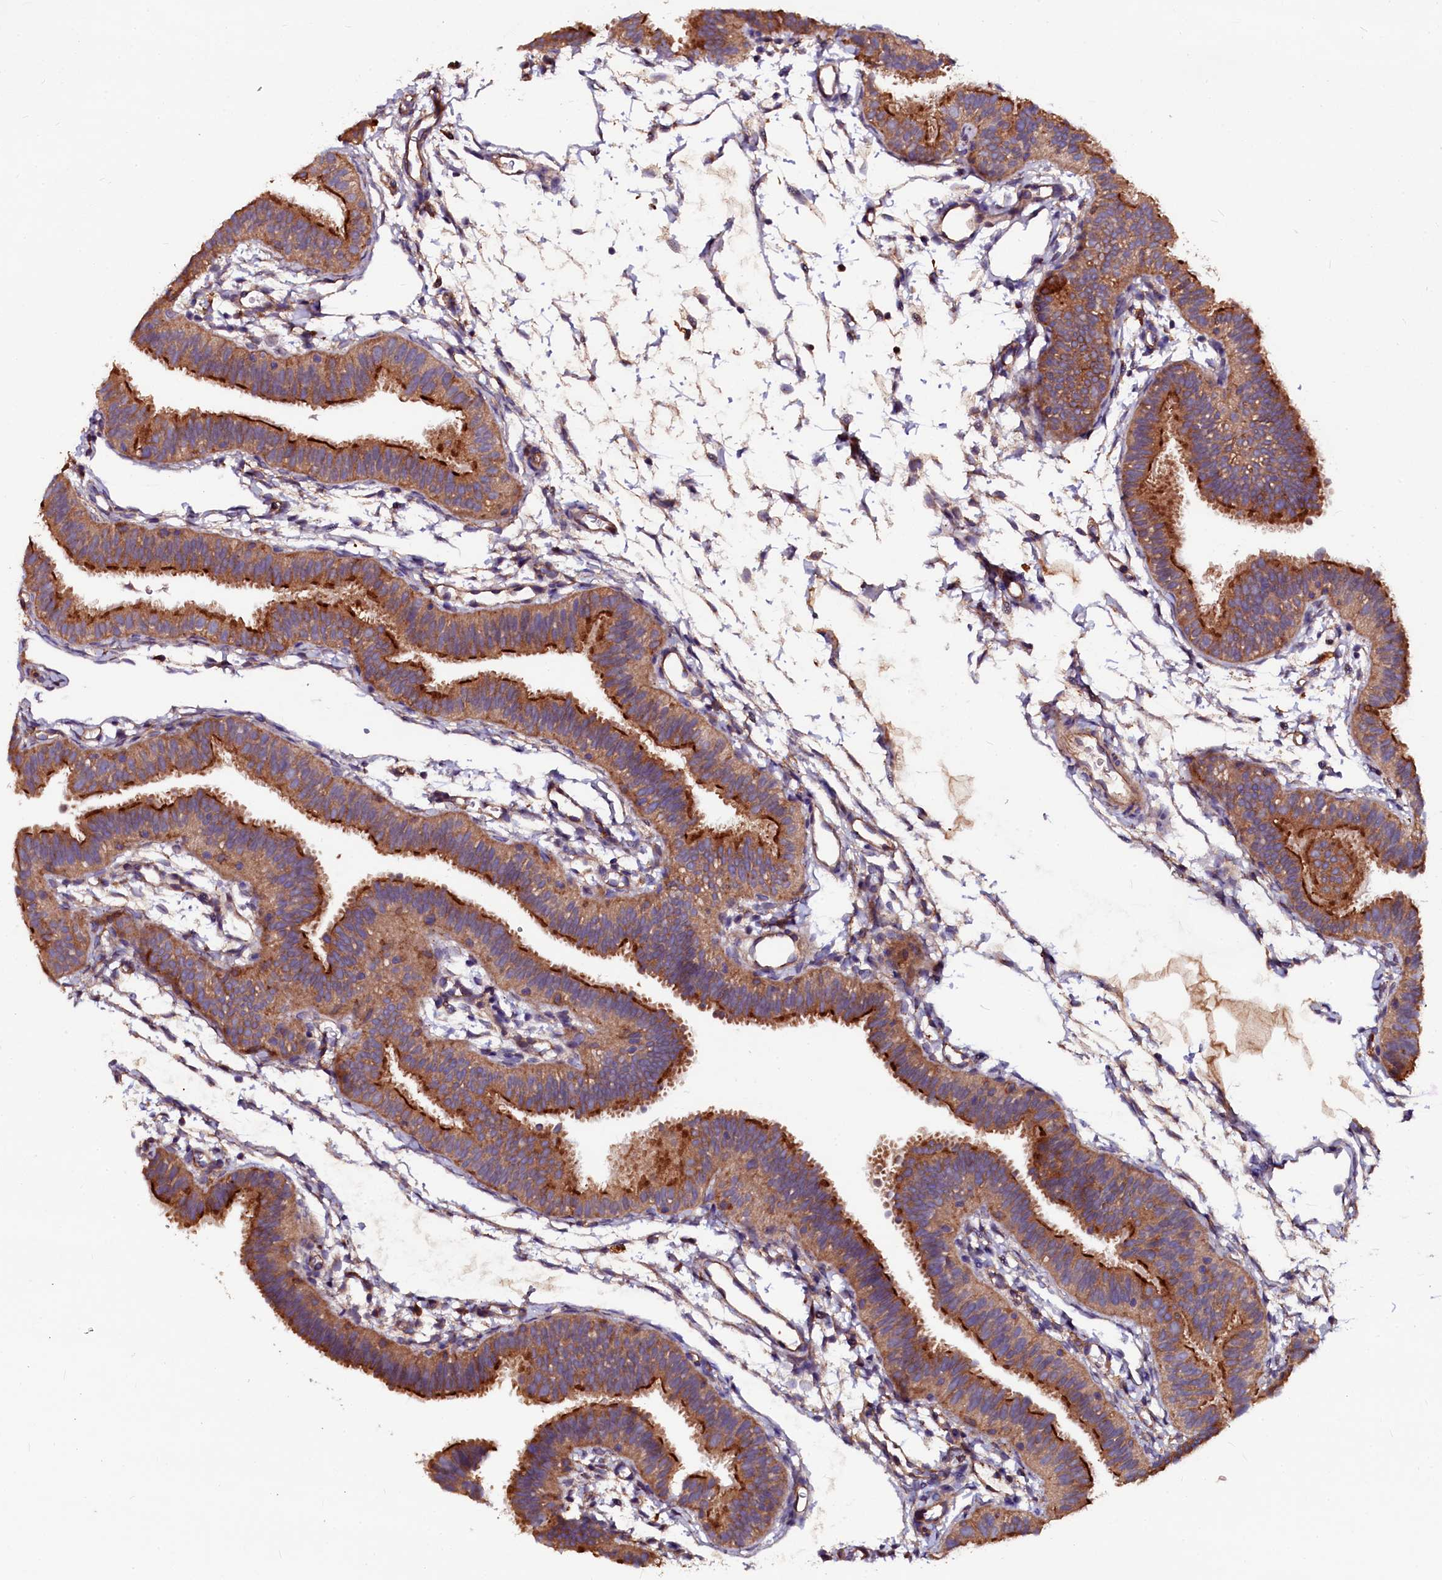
{"staining": {"intensity": "moderate", "quantity": ">75%", "location": "cytoplasmic/membranous"}, "tissue": "fallopian tube", "cell_type": "Glandular cells", "image_type": "normal", "snomed": [{"axis": "morphology", "description": "Normal tissue, NOS"}, {"axis": "topography", "description": "Fallopian tube"}], "caption": "Immunohistochemical staining of benign human fallopian tube reveals >75% levels of moderate cytoplasmic/membranous protein expression in approximately >75% of glandular cells.", "gene": "APPL2", "patient": {"sex": "female", "age": 35}}